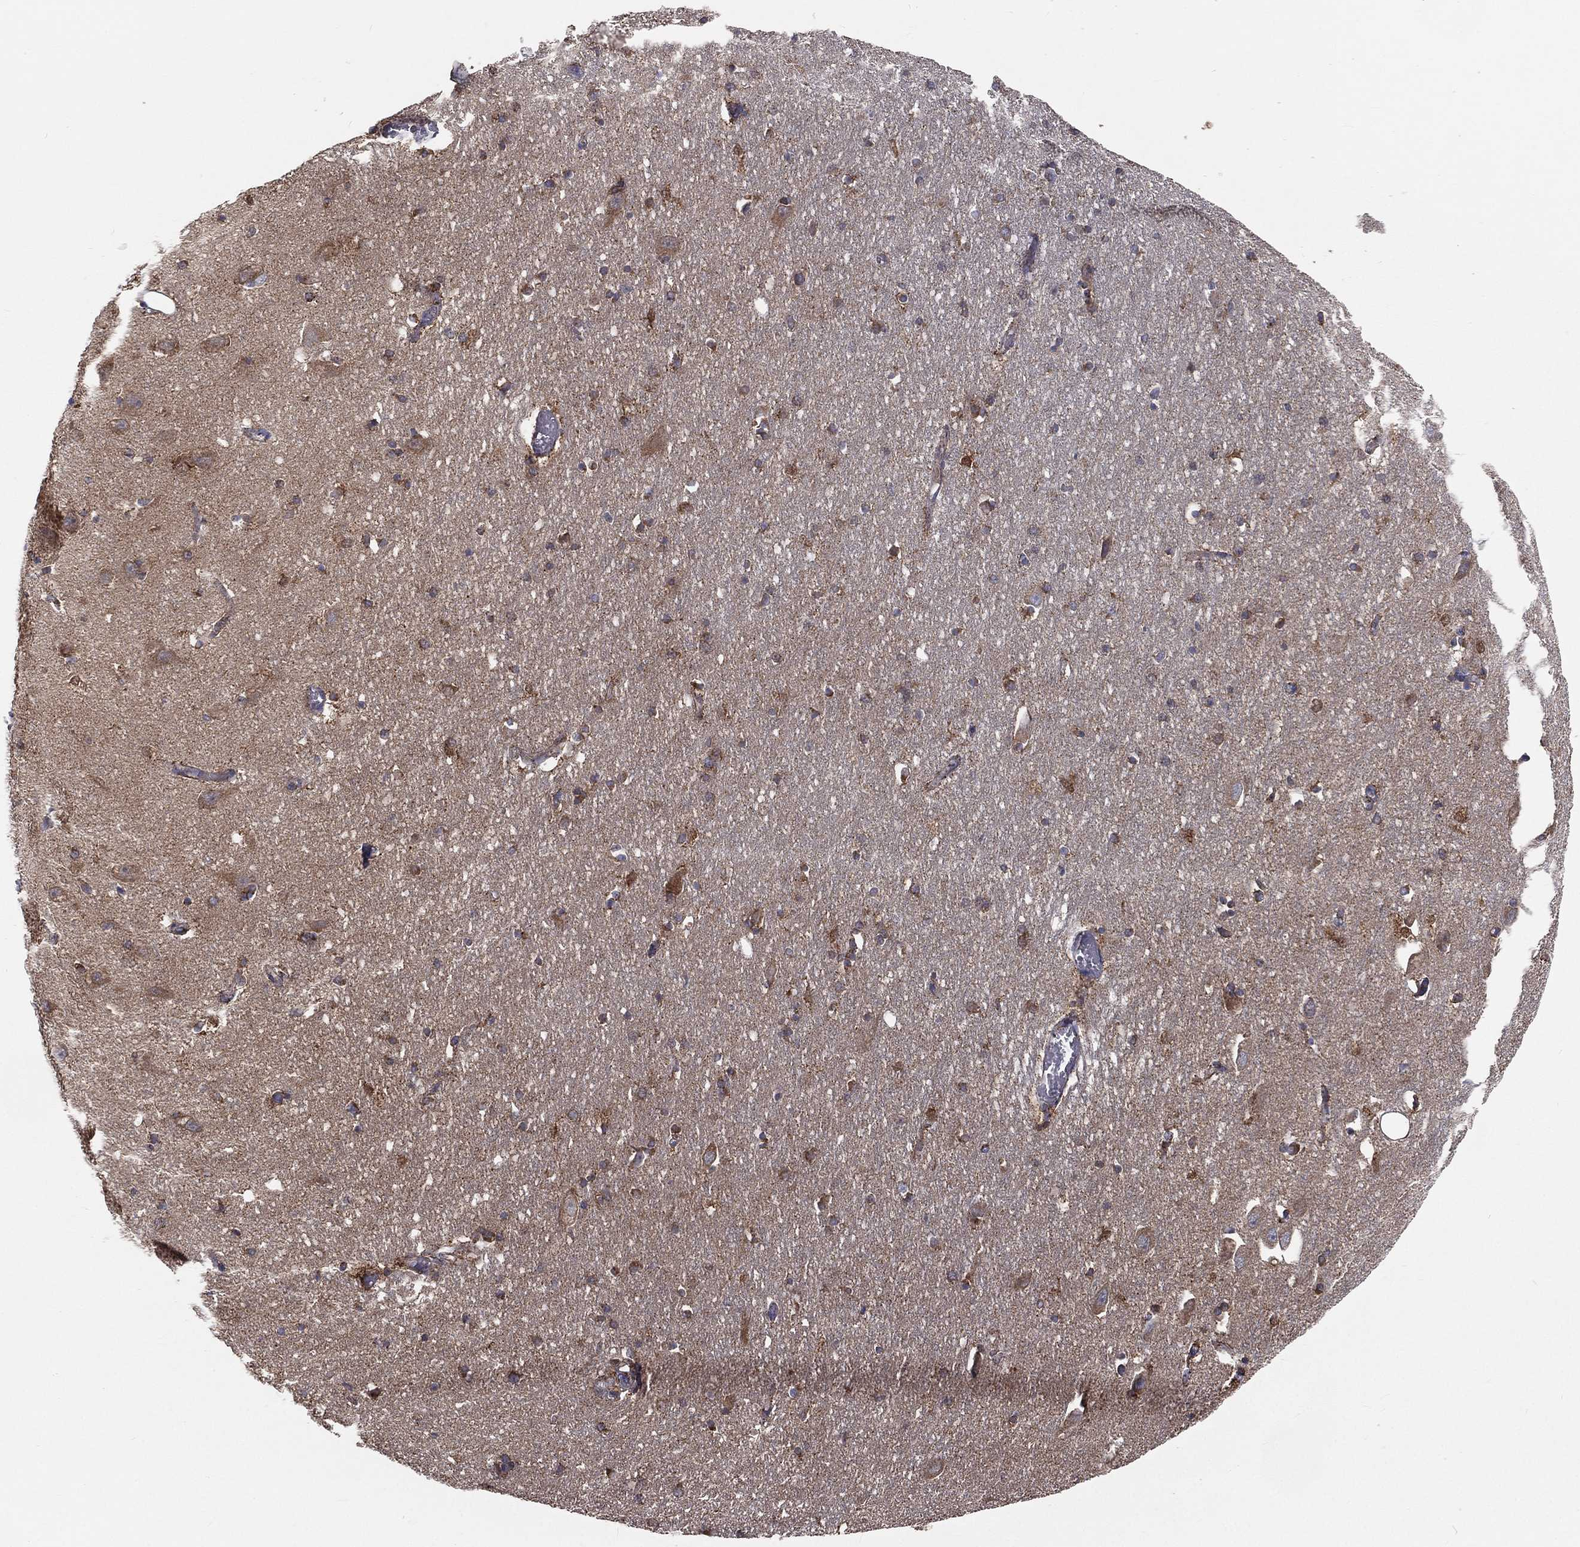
{"staining": {"intensity": "moderate", "quantity": "25%-75%", "location": "cytoplasmic/membranous"}, "tissue": "hippocampus", "cell_type": "Glial cells", "image_type": "normal", "snomed": [{"axis": "morphology", "description": "Normal tissue, NOS"}, {"axis": "topography", "description": "Lateral ventricle wall"}, {"axis": "topography", "description": "Hippocampus"}], "caption": "Immunohistochemical staining of benign human hippocampus displays medium levels of moderate cytoplasmic/membranous expression in about 25%-75% of glial cells.", "gene": "HADH", "patient": {"sex": "female", "age": 63}}